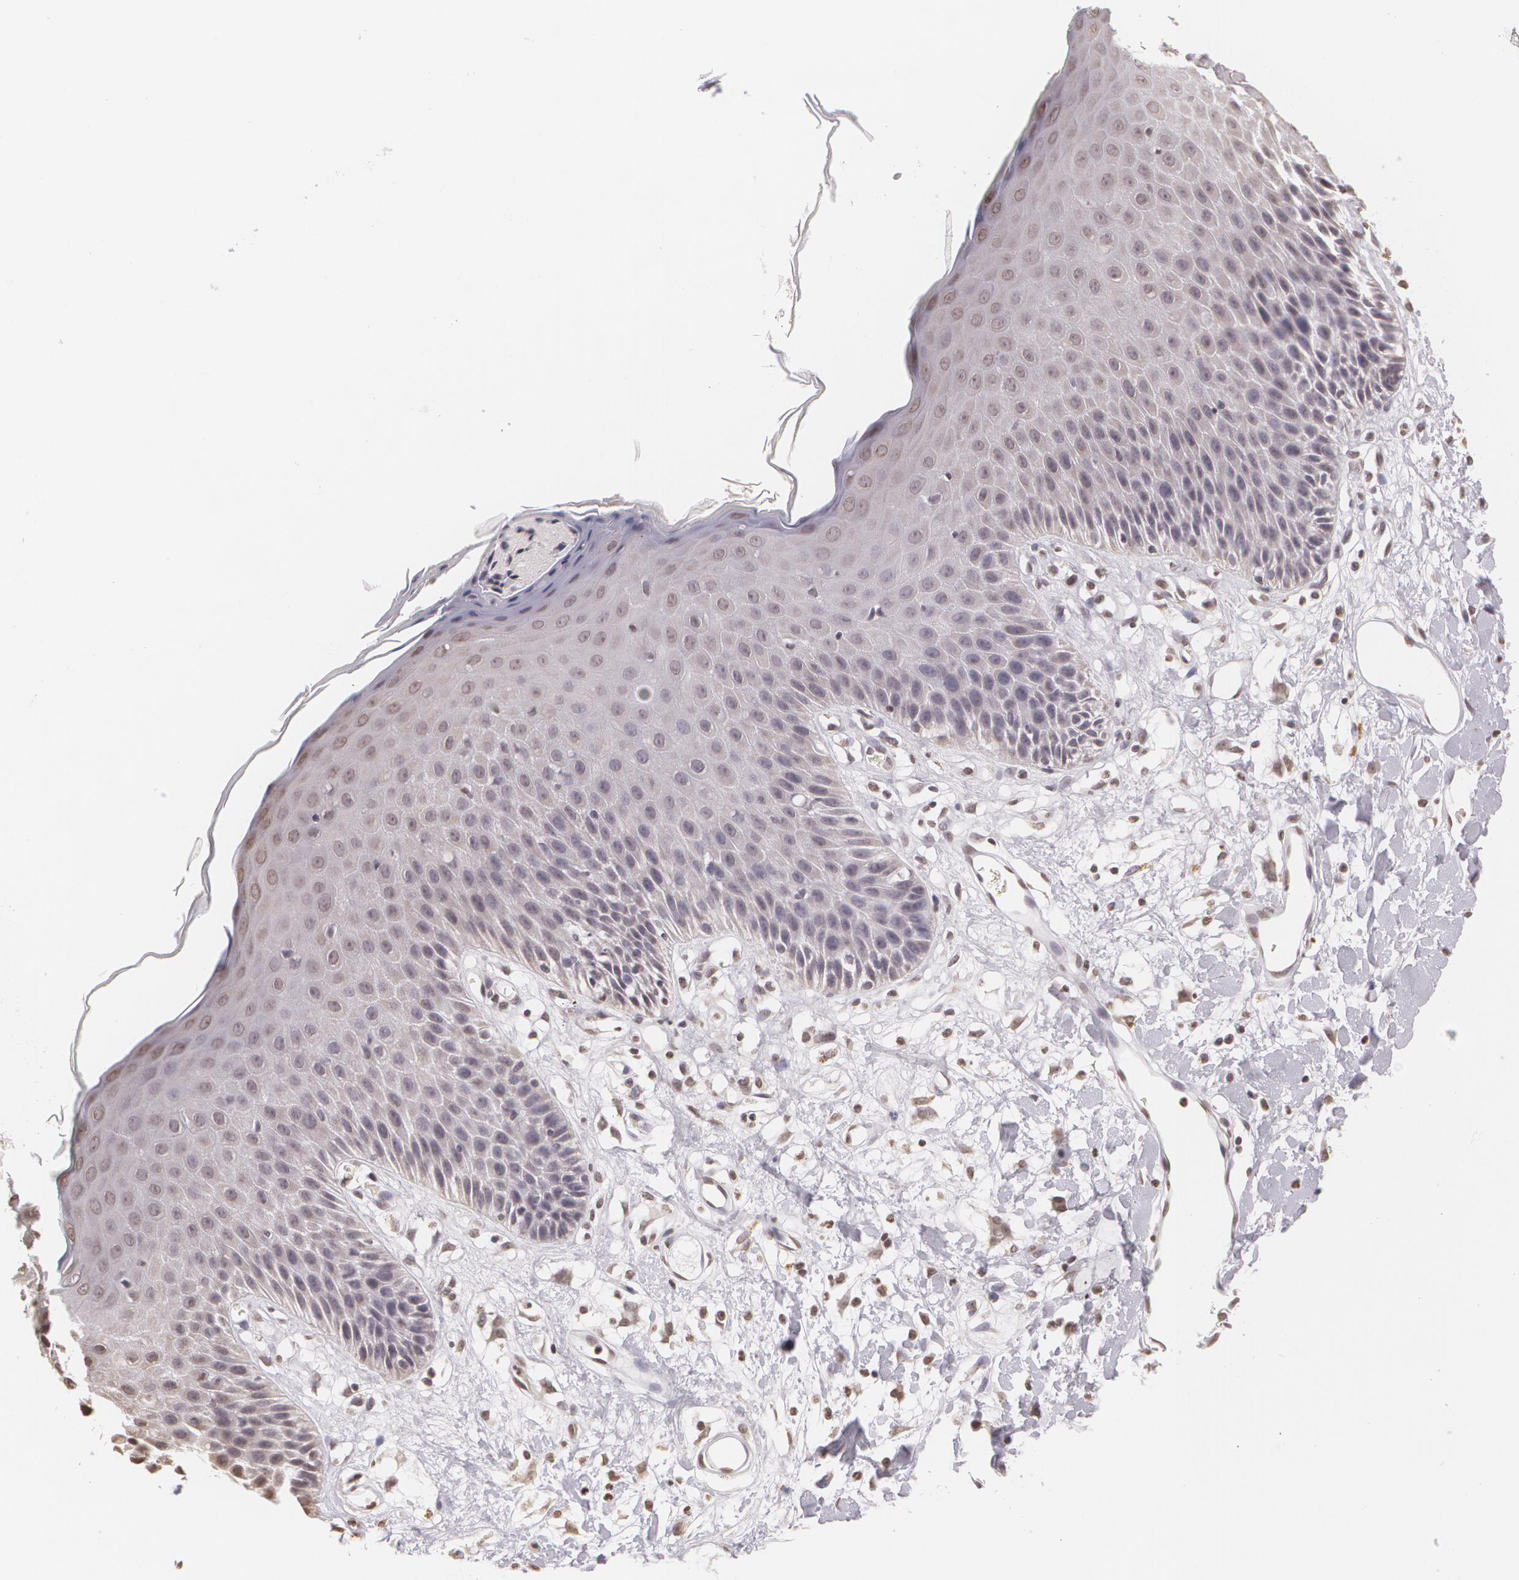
{"staining": {"intensity": "negative", "quantity": "none", "location": "none"}, "tissue": "skin", "cell_type": "Epidermal cells", "image_type": "normal", "snomed": [{"axis": "morphology", "description": "Normal tissue, NOS"}, {"axis": "topography", "description": "Vulva"}, {"axis": "topography", "description": "Peripheral nerve tissue"}], "caption": "DAB (3,3'-diaminobenzidine) immunohistochemical staining of unremarkable skin shows no significant staining in epidermal cells.", "gene": "MUC1", "patient": {"sex": "female", "age": 68}}